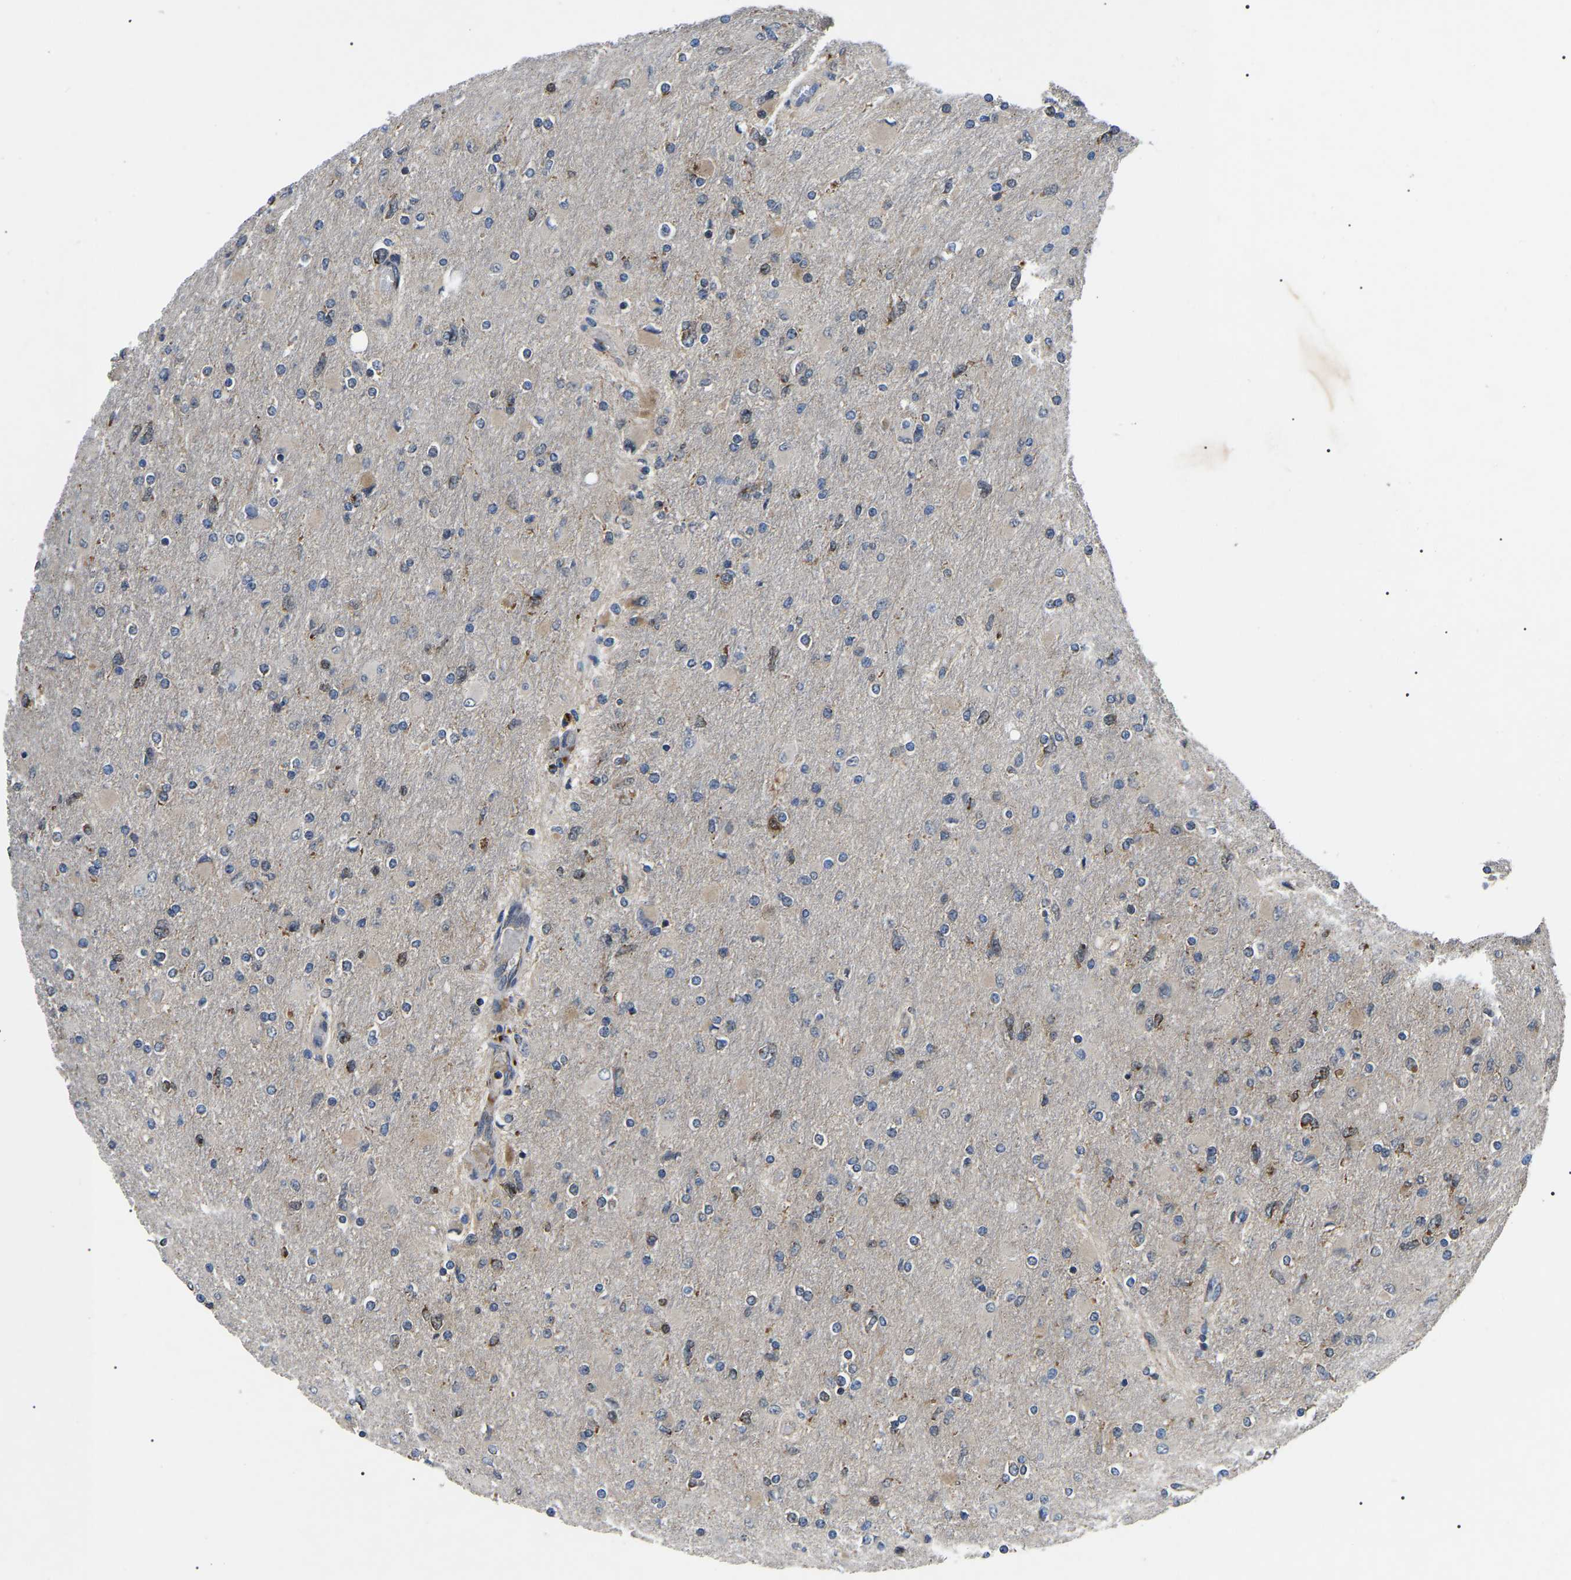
{"staining": {"intensity": "moderate", "quantity": "<25%", "location": "cytoplasmic/membranous"}, "tissue": "glioma", "cell_type": "Tumor cells", "image_type": "cancer", "snomed": [{"axis": "morphology", "description": "Glioma, malignant, High grade"}, {"axis": "topography", "description": "Cerebral cortex"}], "caption": "This photomicrograph reveals immunohistochemistry (IHC) staining of human glioma, with low moderate cytoplasmic/membranous staining in approximately <25% of tumor cells.", "gene": "PPM1E", "patient": {"sex": "female", "age": 36}}